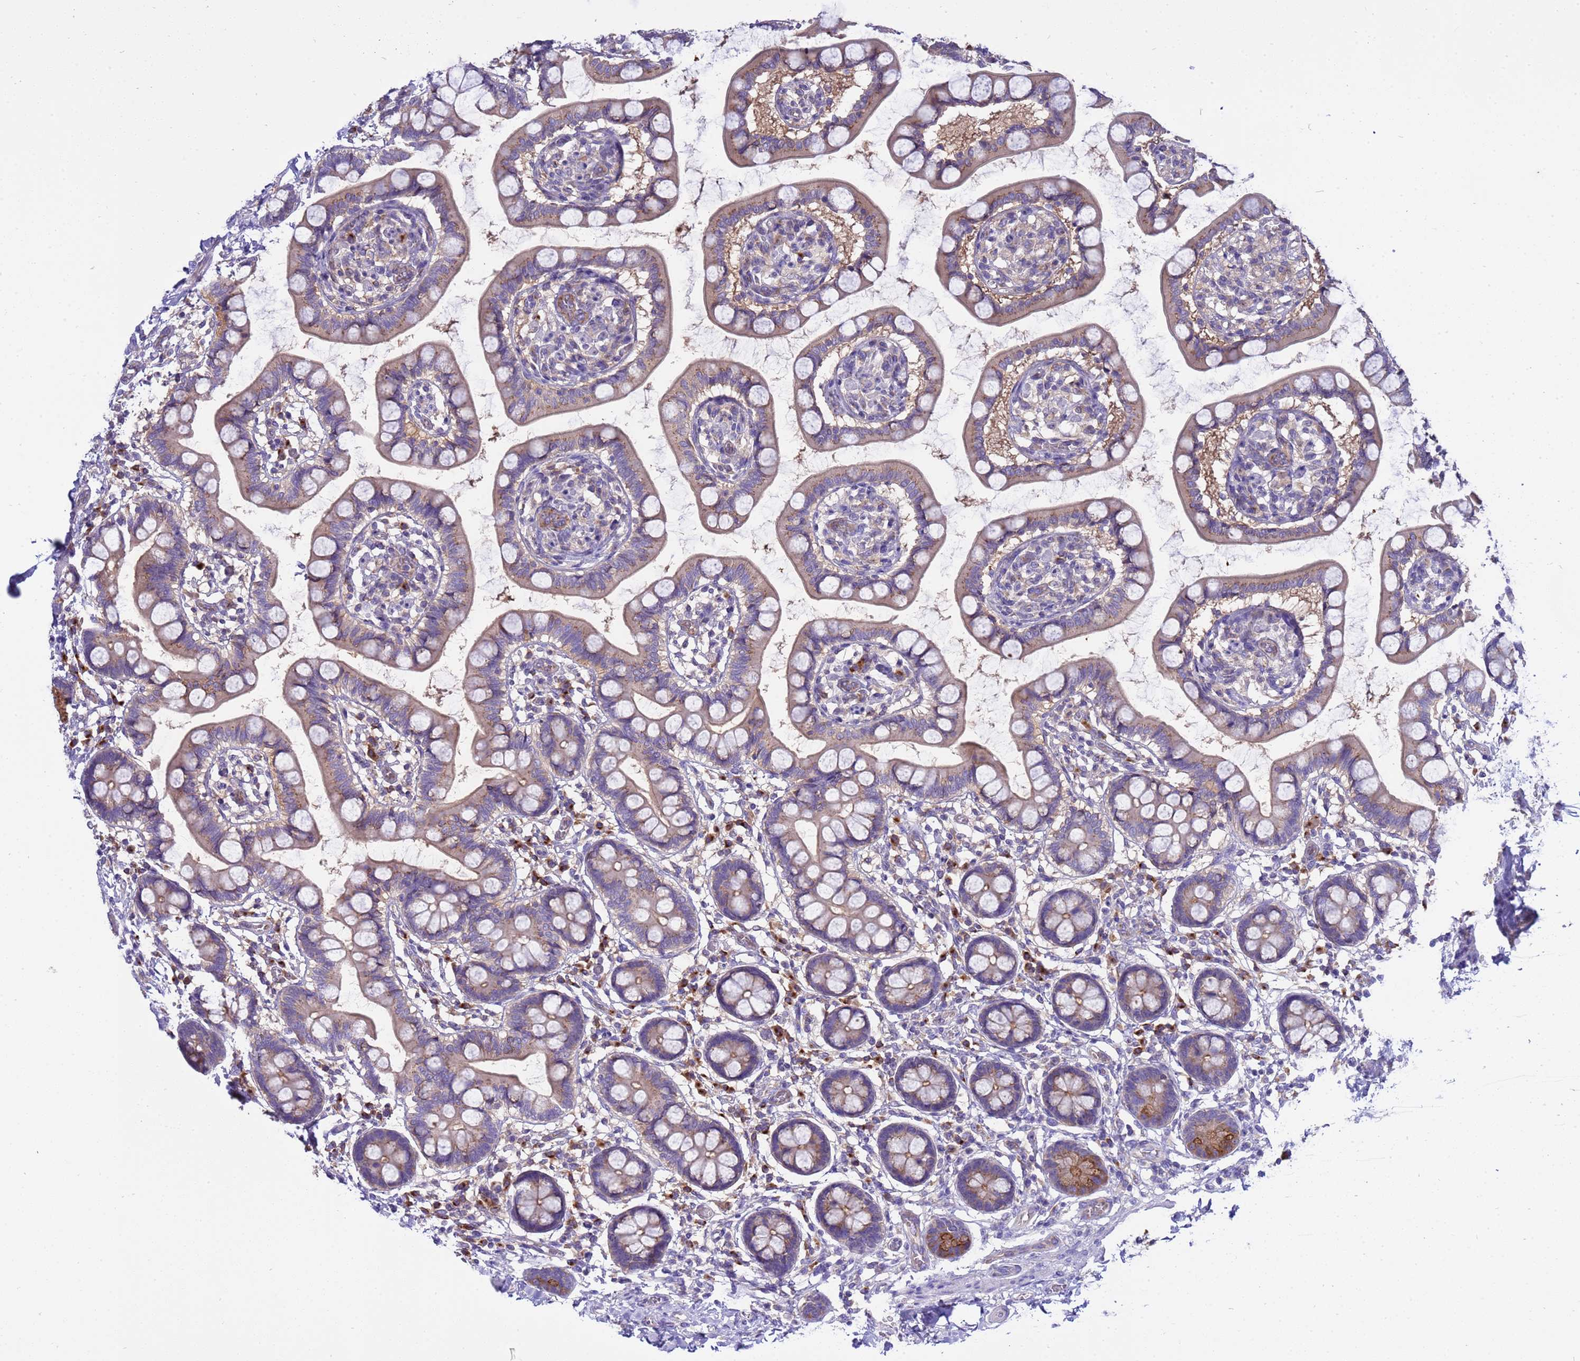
{"staining": {"intensity": "moderate", "quantity": ">75%", "location": "cytoplasmic/membranous"}, "tissue": "small intestine", "cell_type": "Glandular cells", "image_type": "normal", "snomed": [{"axis": "morphology", "description": "Normal tissue, NOS"}, {"axis": "topography", "description": "Small intestine"}], "caption": "DAB immunohistochemical staining of normal small intestine reveals moderate cytoplasmic/membranous protein positivity in about >75% of glandular cells.", "gene": "ANAPC1", "patient": {"sex": "male", "age": 52}}